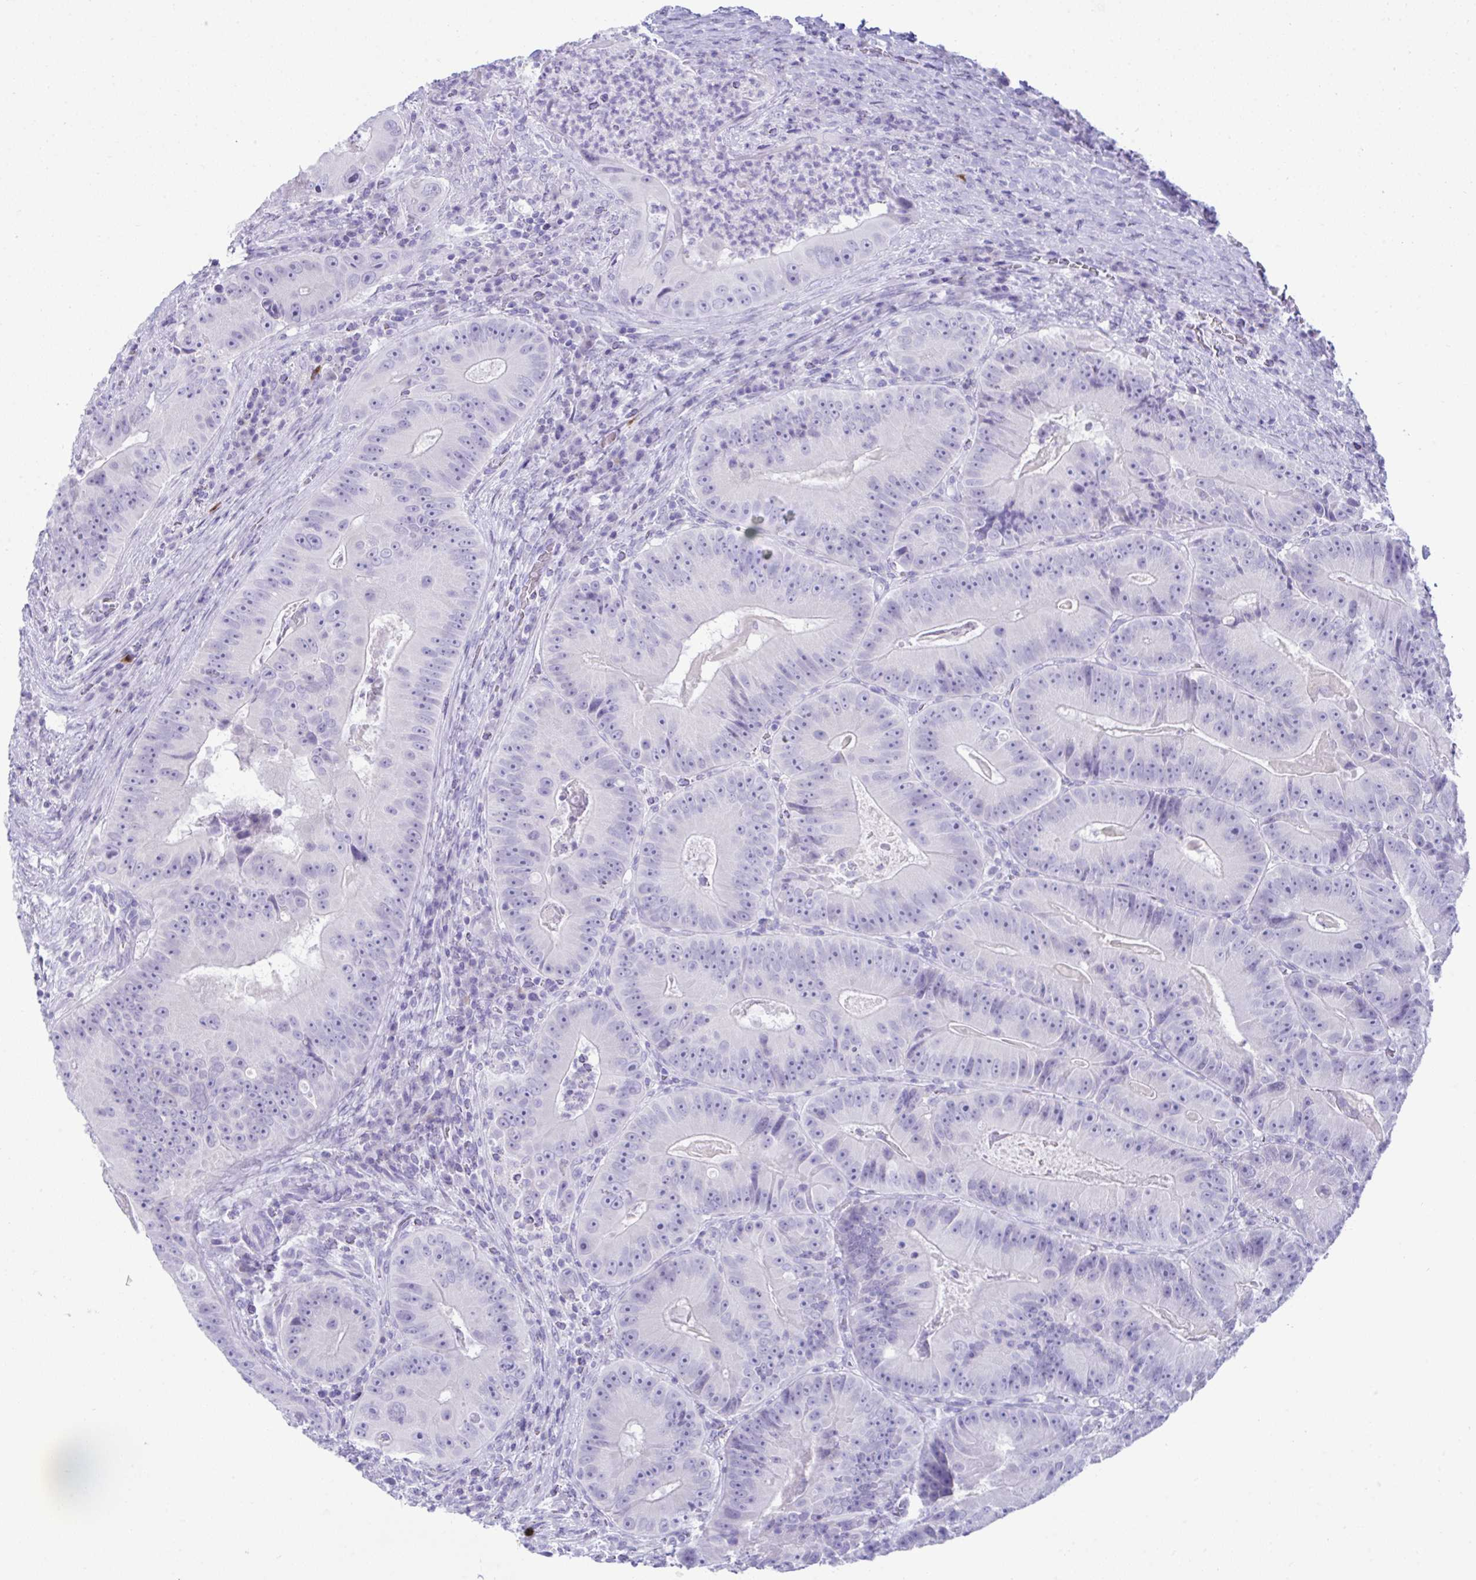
{"staining": {"intensity": "negative", "quantity": "none", "location": "none"}, "tissue": "colorectal cancer", "cell_type": "Tumor cells", "image_type": "cancer", "snomed": [{"axis": "morphology", "description": "Adenocarcinoma, NOS"}, {"axis": "topography", "description": "Colon"}], "caption": "An IHC photomicrograph of colorectal cancer (adenocarcinoma) is shown. There is no staining in tumor cells of colorectal cancer (adenocarcinoma). The staining is performed using DAB brown chromogen with nuclei counter-stained in using hematoxylin.", "gene": "PSCA", "patient": {"sex": "female", "age": 86}}